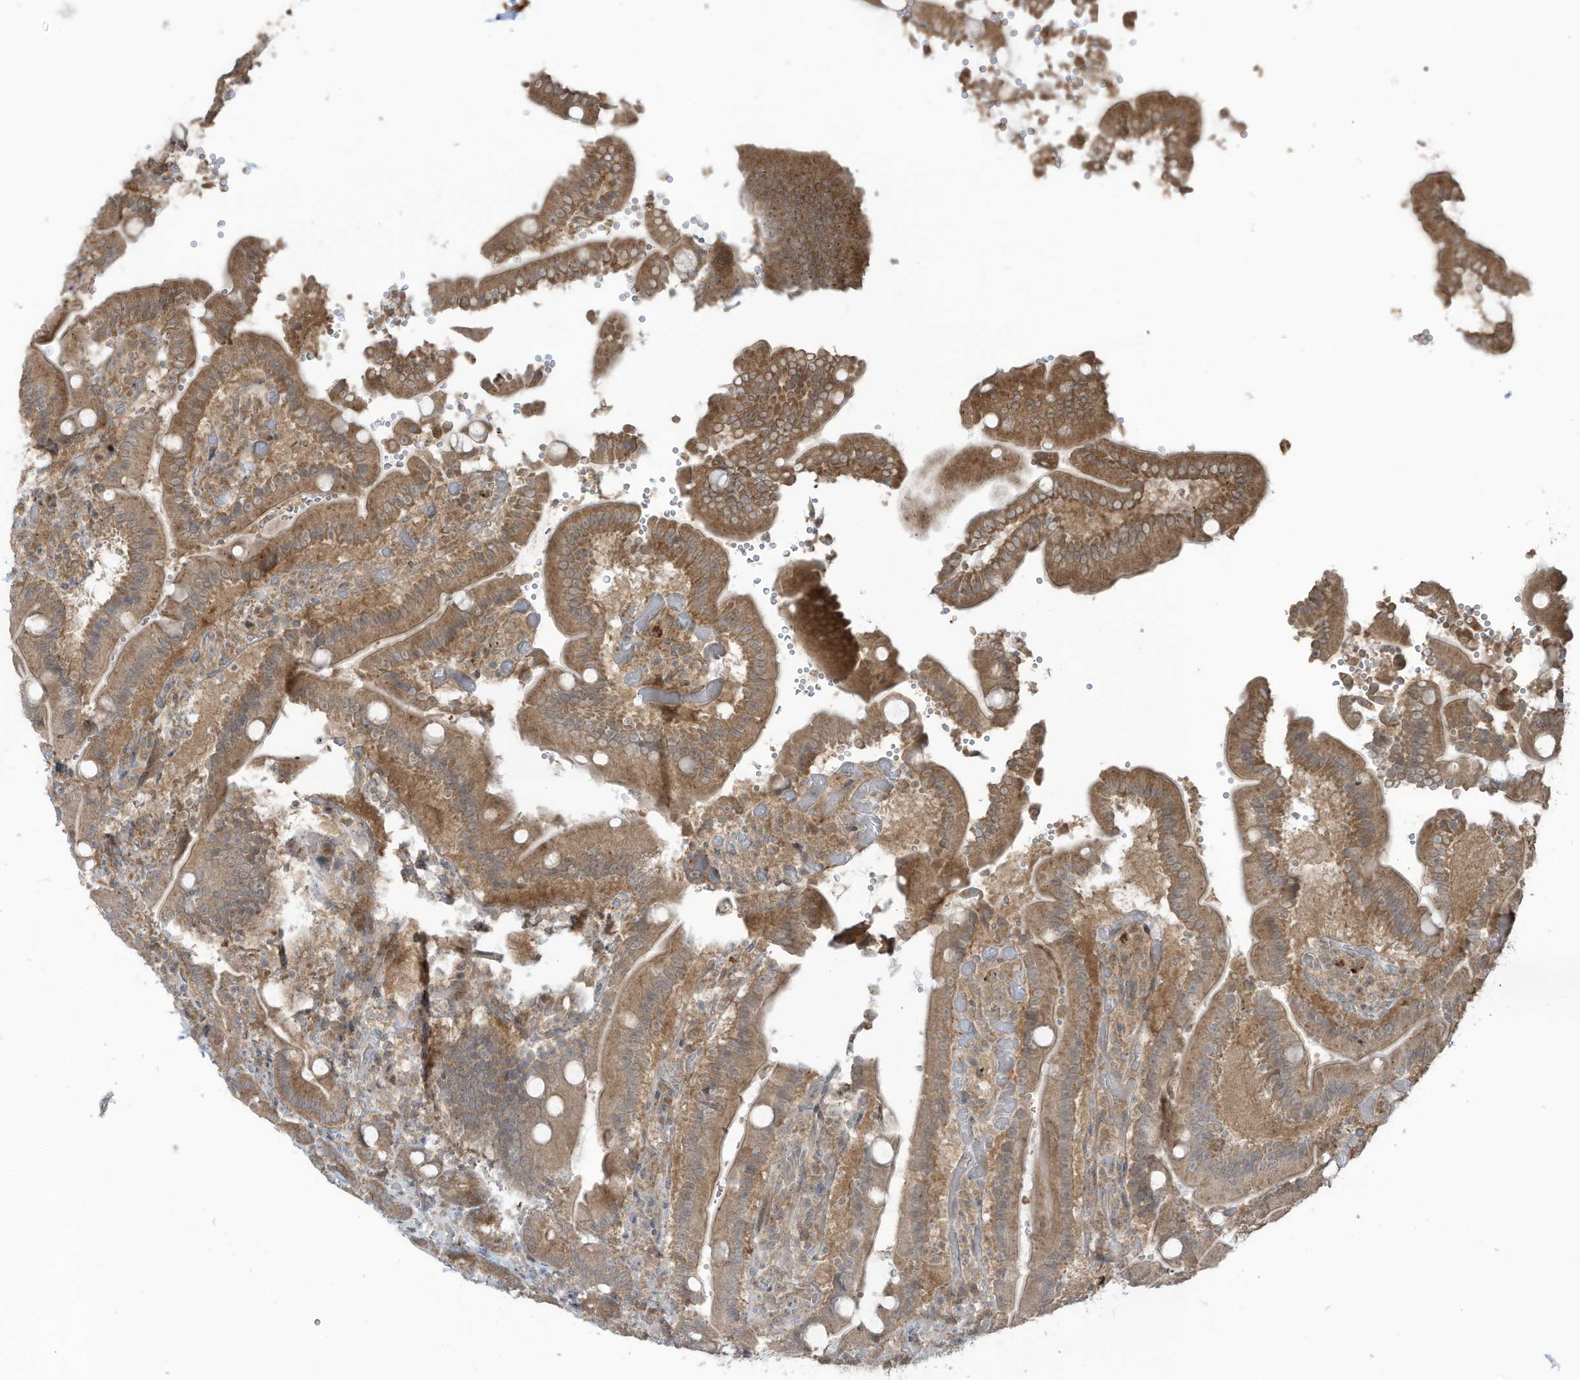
{"staining": {"intensity": "moderate", "quantity": ">75%", "location": "cytoplasmic/membranous"}, "tissue": "duodenum", "cell_type": "Glandular cells", "image_type": "normal", "snomed": [{"axis": "morphology", "description": "Normal tissue, NOS"}, {"axis": "topography", "description": "Duodenum"}], "caption": "The histopathology image demonstrates staining of normal duodenum, revealing moderate cytoplasmic/membranous protein staining (brown color) within glandular cells.", "gene": "CARF", "patient": {"sex": "female", "age": 62}}